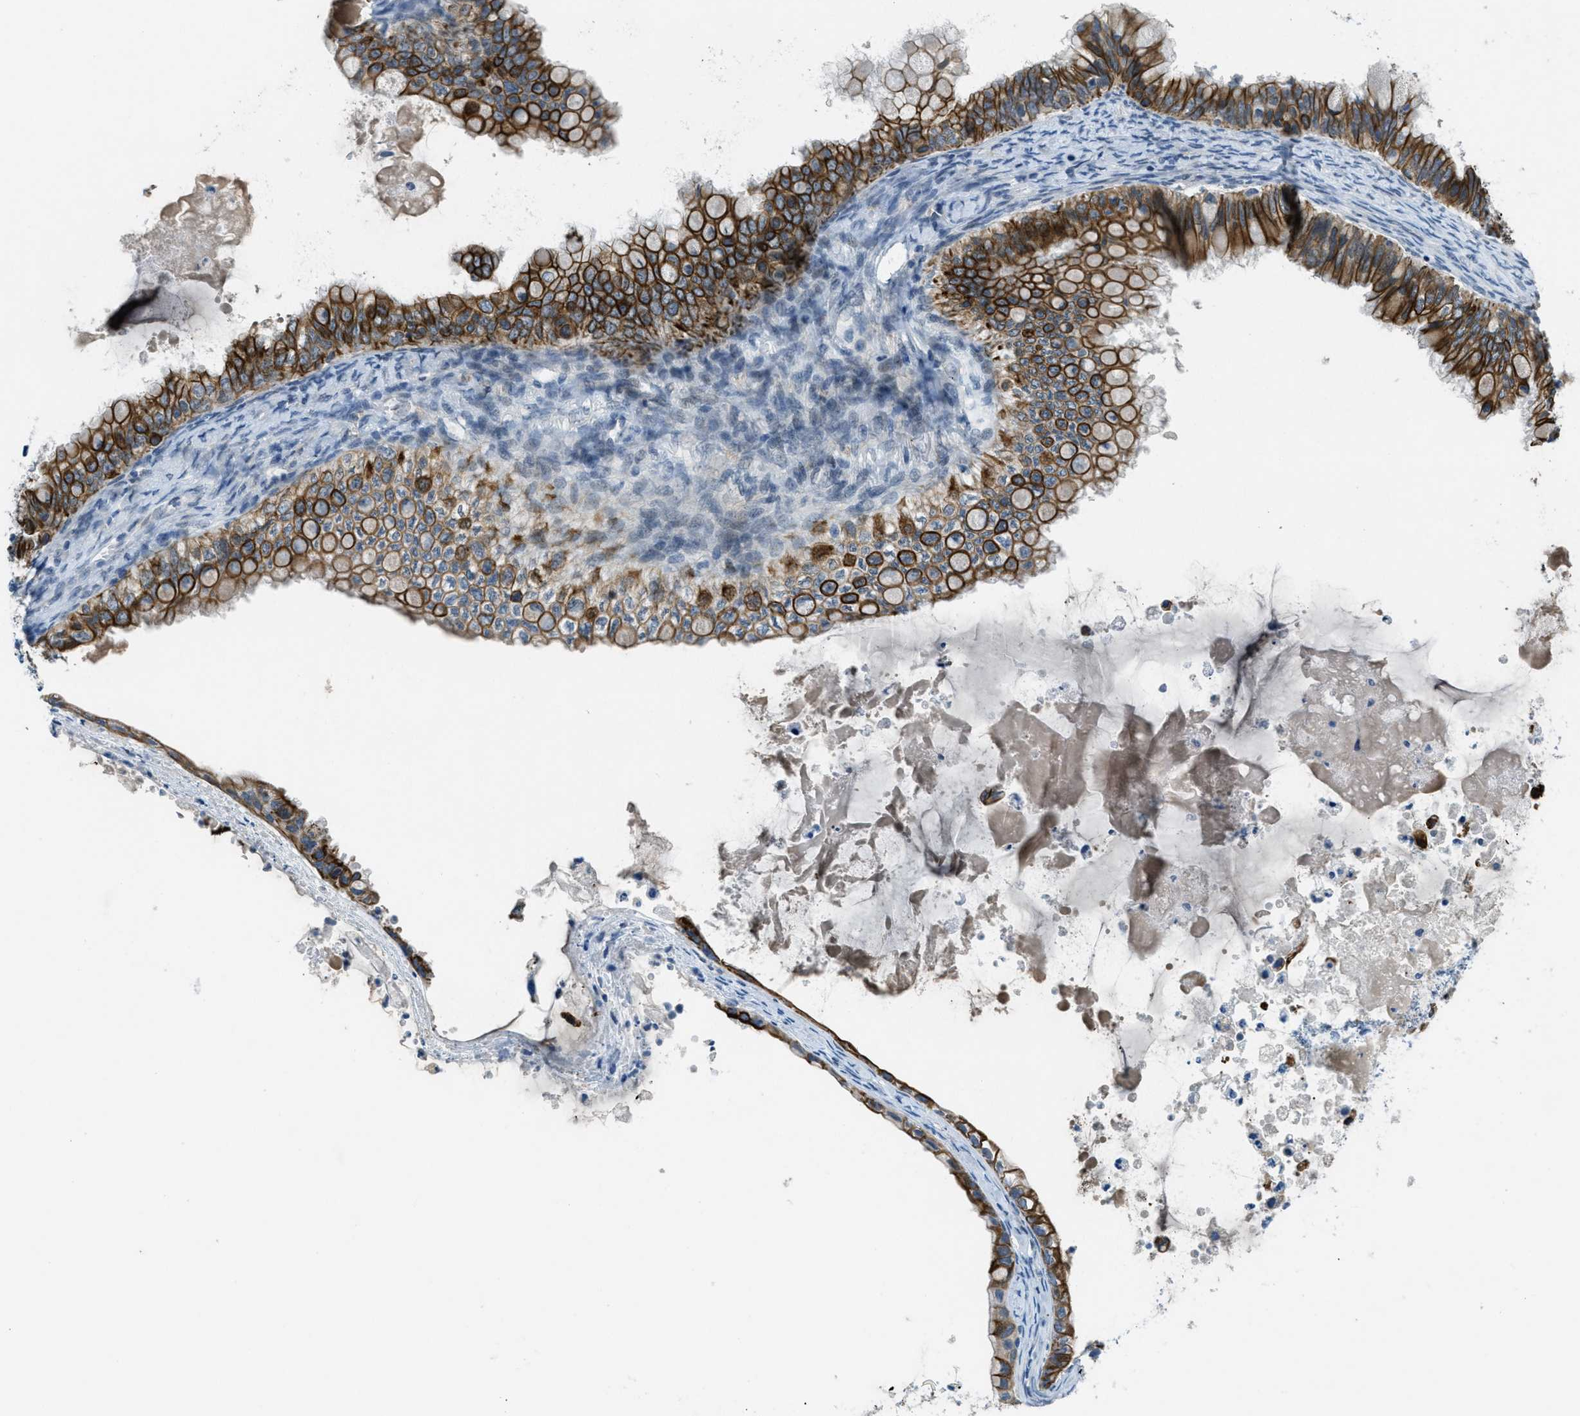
{"staining": {"intensity": "strong", "quantity": ">75%", "location": "cytoplasmic/membranous"}, "tissue": "ovarian cancer", "cell_type": "Tumor cells", "image_type": "cancer", "snomed": [{"axis": "morphology", "description": "Cystadenocarcinoma, mucinous, NOS"}, {"axis": "topography", "description": "Ovary"}], "caption": "Mucinous cystadenocarcinoma (ovarian) stained with DAB immunohistochemistry shows high levels of strong cytoplasmic/membranous expression in about >75% of tumor cells.", "gene": "KLHL8", "patient": {"sex": "female", "age": 80}}